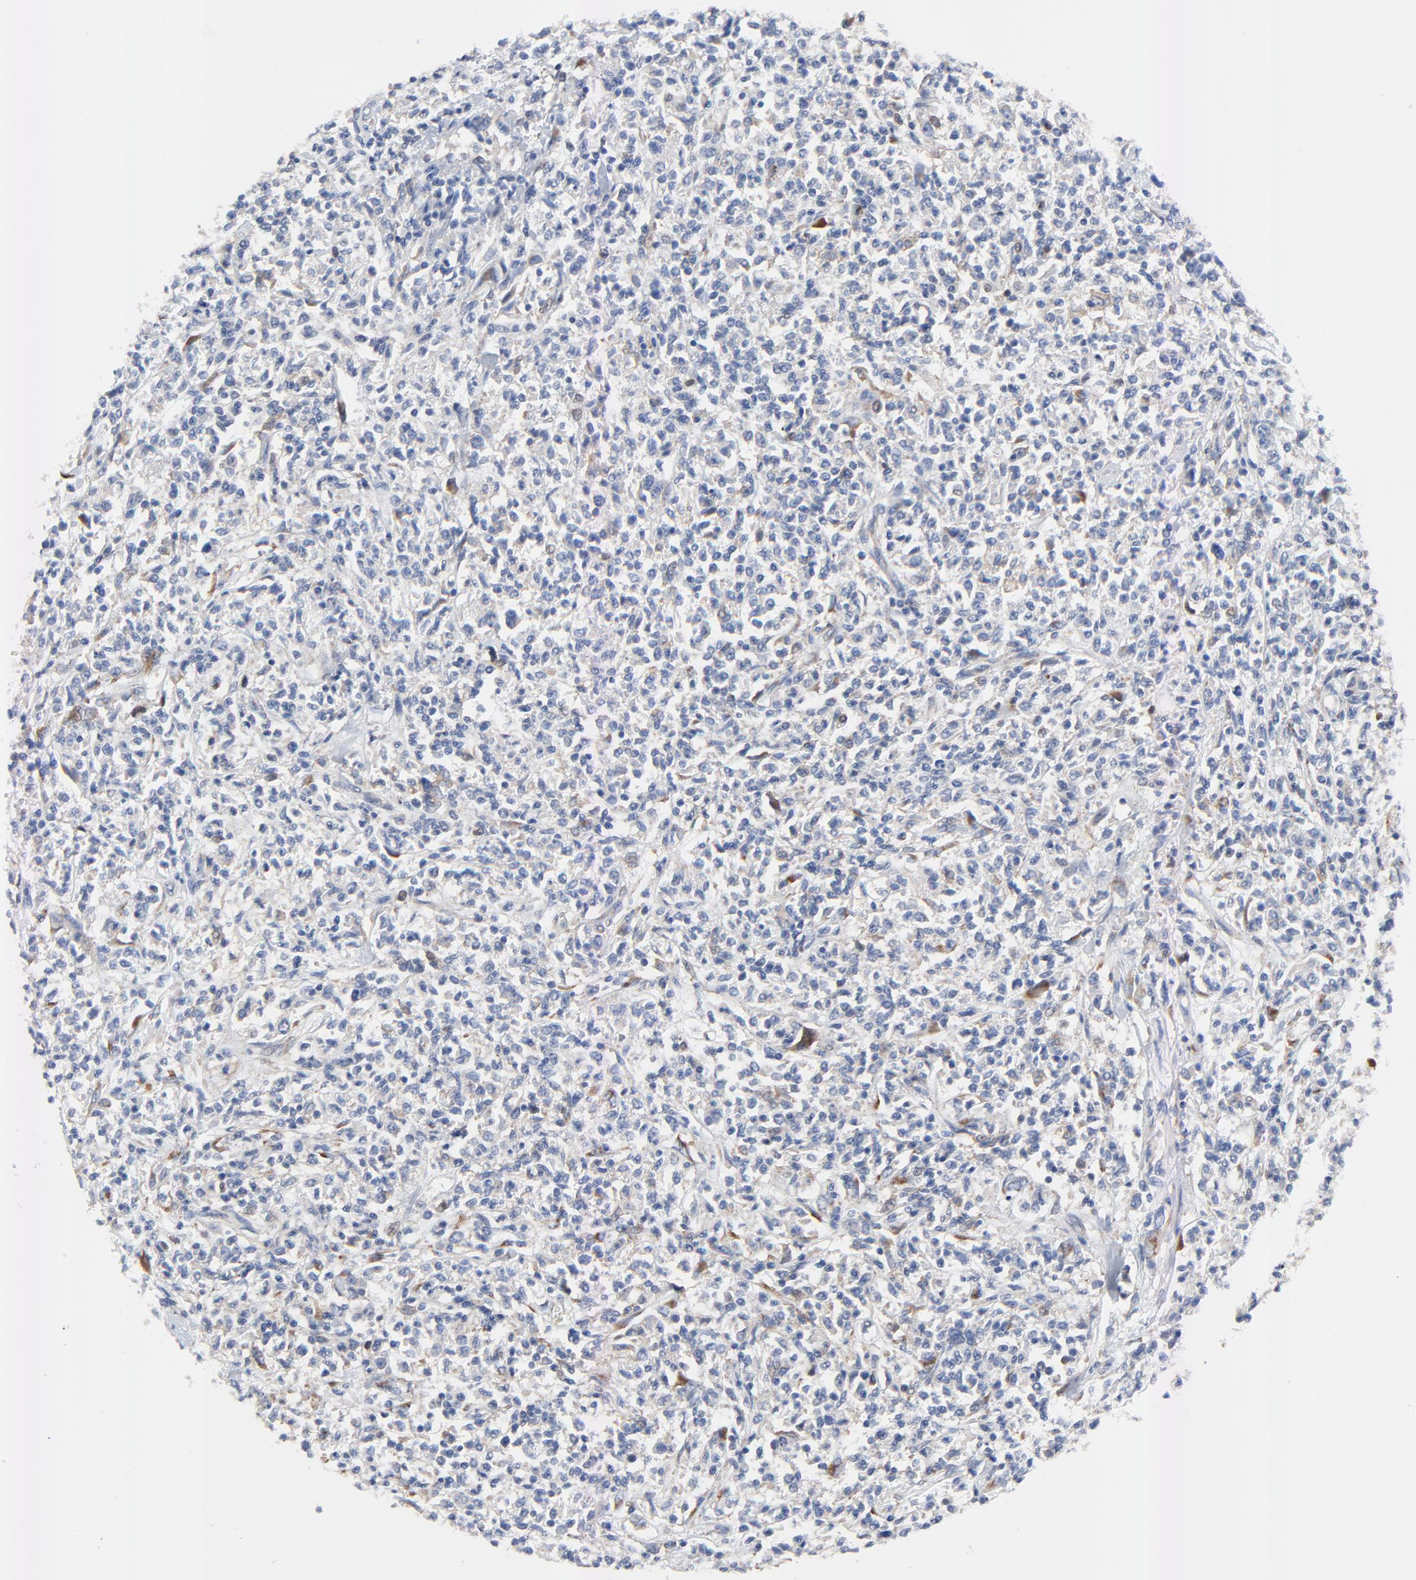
{"staining": {"intensity": "negative", "quantity": "none", "location": "none"}, "tissue": "lymphoma", "cell_type": "Tumor cells", "image_type": "cancer", "snomed": [{"axis": "morphology", "description": "Malignant lymphoma, non-Hodgkin's type, Low grade"}, {"axis": "topography", "description": "Small intestine"}], "caption": "High magnification brightfield microscopy of lymphoma stained with DAB (3,3'-diaminobenzidine) (brown) and counterstained with hematoxylin (blue): tumor cells show no significant expression.", "gene": "VAV2", "patient": {"sex": "female", "age": 59}}